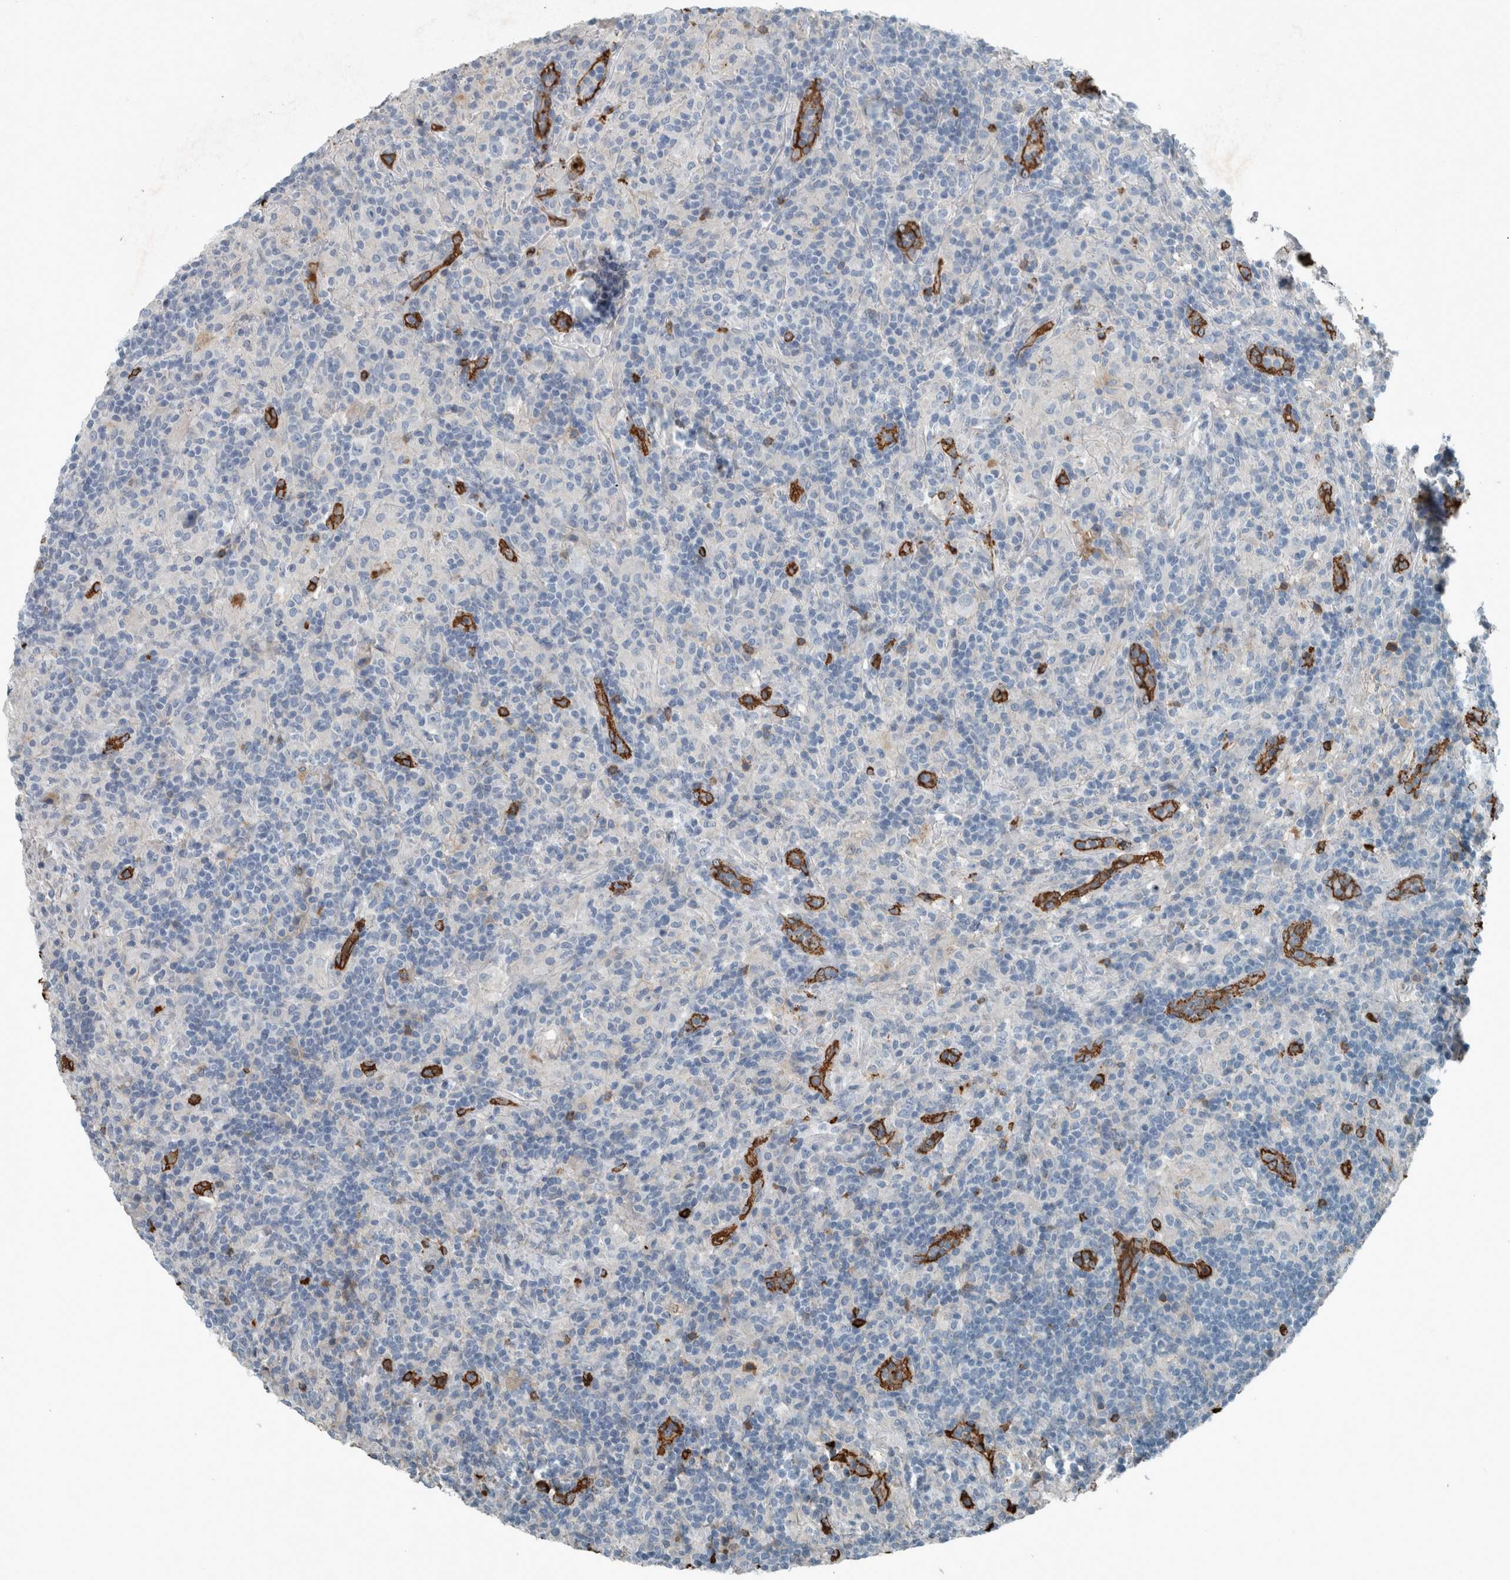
{"staining": {"intensity": "negative", "quantity": "none", "location": "none"}, "tissue": "lymphoma", "cell_type": "Tumor cells", "image_type": "cancer", "snomed": [{"axis": "morphology", "description": "Hodgkin's disease, NOS"}, {"axis": "topography", "description": "Lymph node"}], "caption": "The IHC histopathology image has no significant positivity in tumor cells of Hodgkin's disease tissue.", "gene": "LBP", "patient": {"sex": "male", "age": 70}}